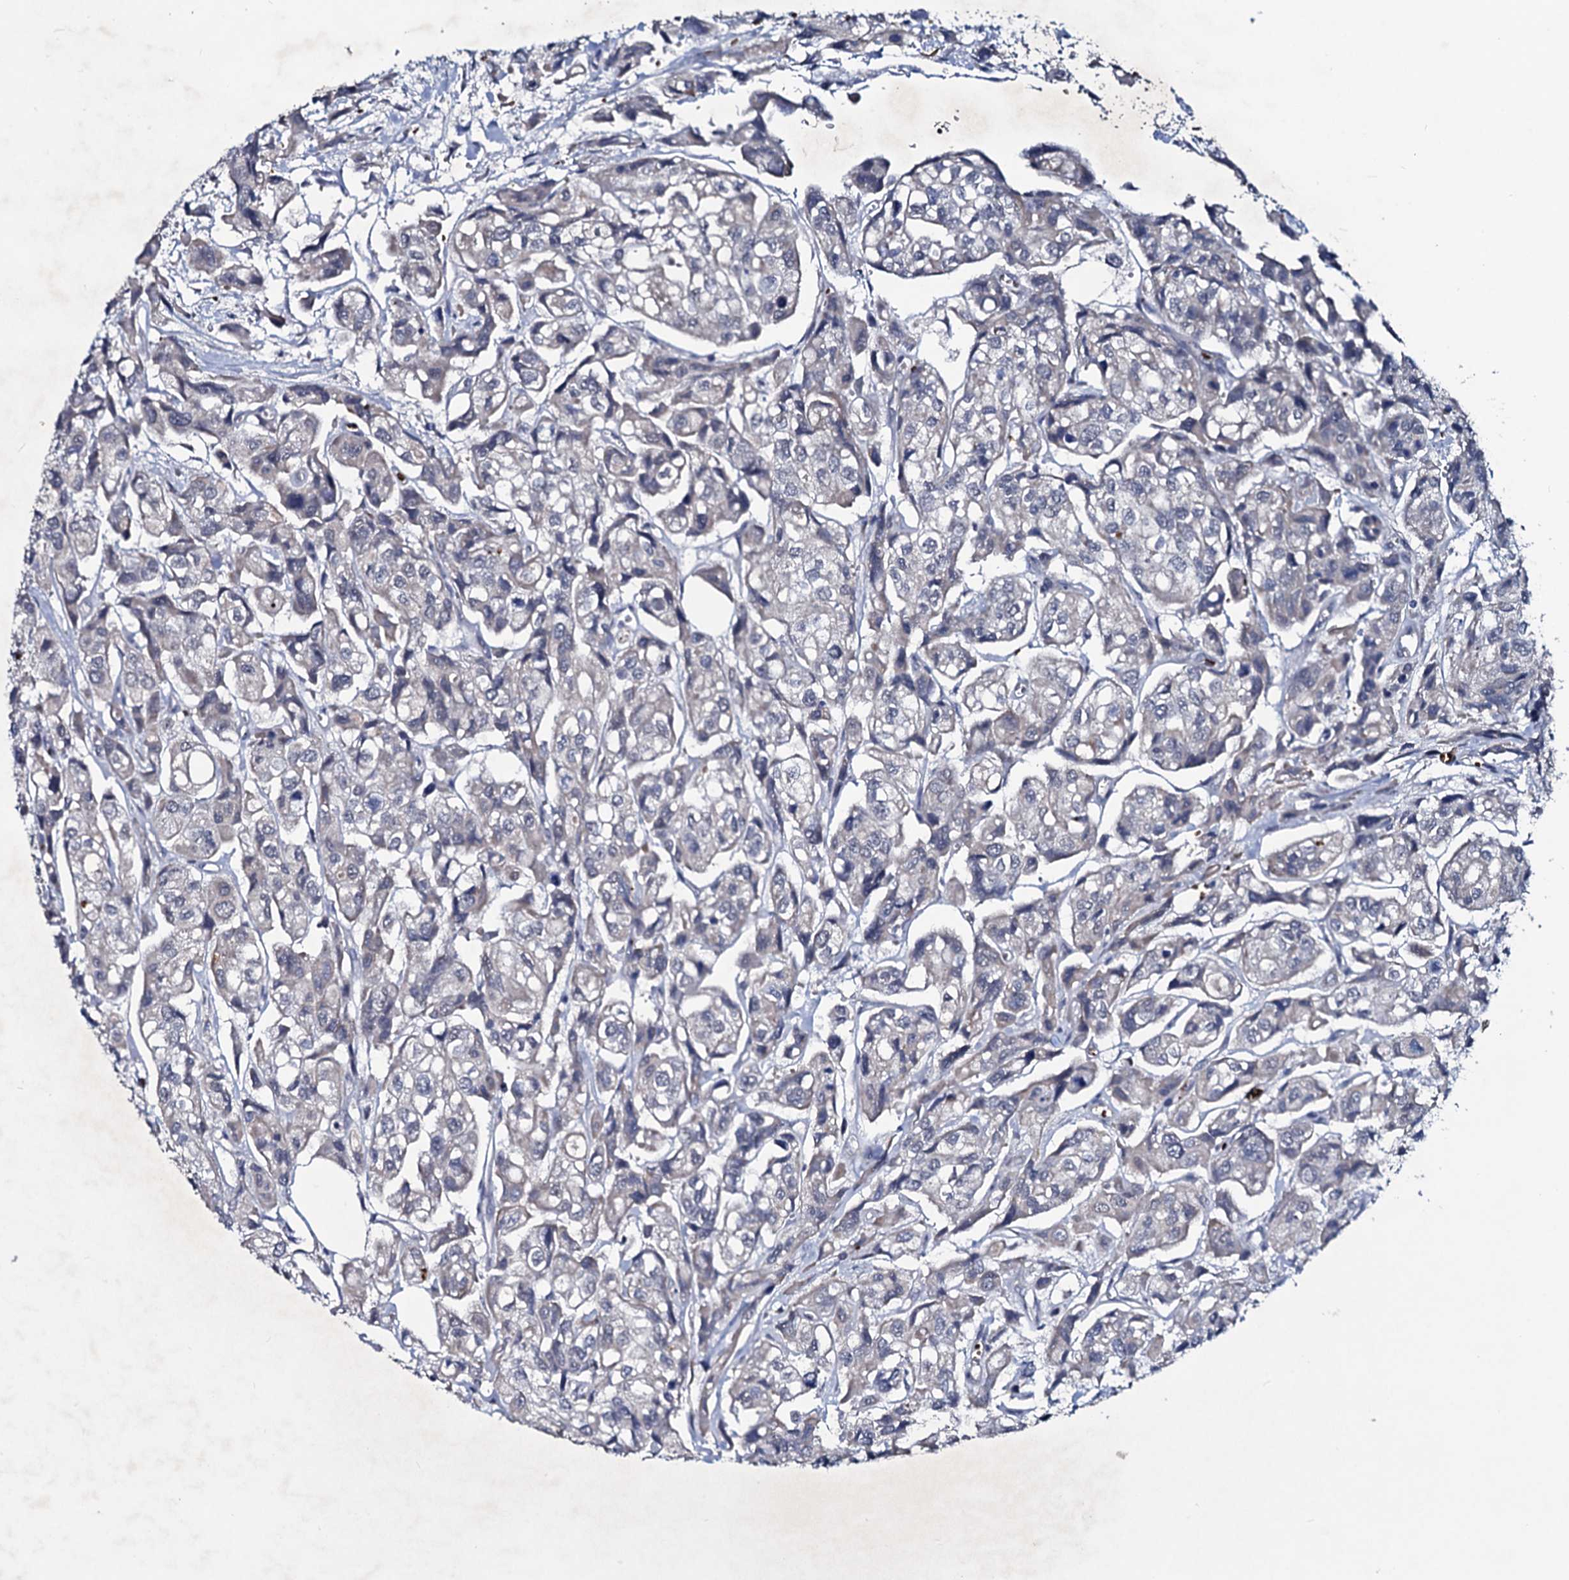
{"staining": {"intensity": "weak", "quantity": "<25%", "location": "cytoplasmic/membranous"}, "tissue": "urothelial cancer", "cell_type": "Tumor cells", "image_type": "cancer", "snomed": [{"axis": "morphology", "description": "Urothelial carcinoma, High grade"}, {"axis": "topography", "description": "Urinary bladder"}], "caption": "This is an immunohistochemistry micrograph of urothelial carcinoma (high-grade). There is no positivity in tumor cells.", "gene": "RNF6", "patient": {"sex": "male", "age": 67}}